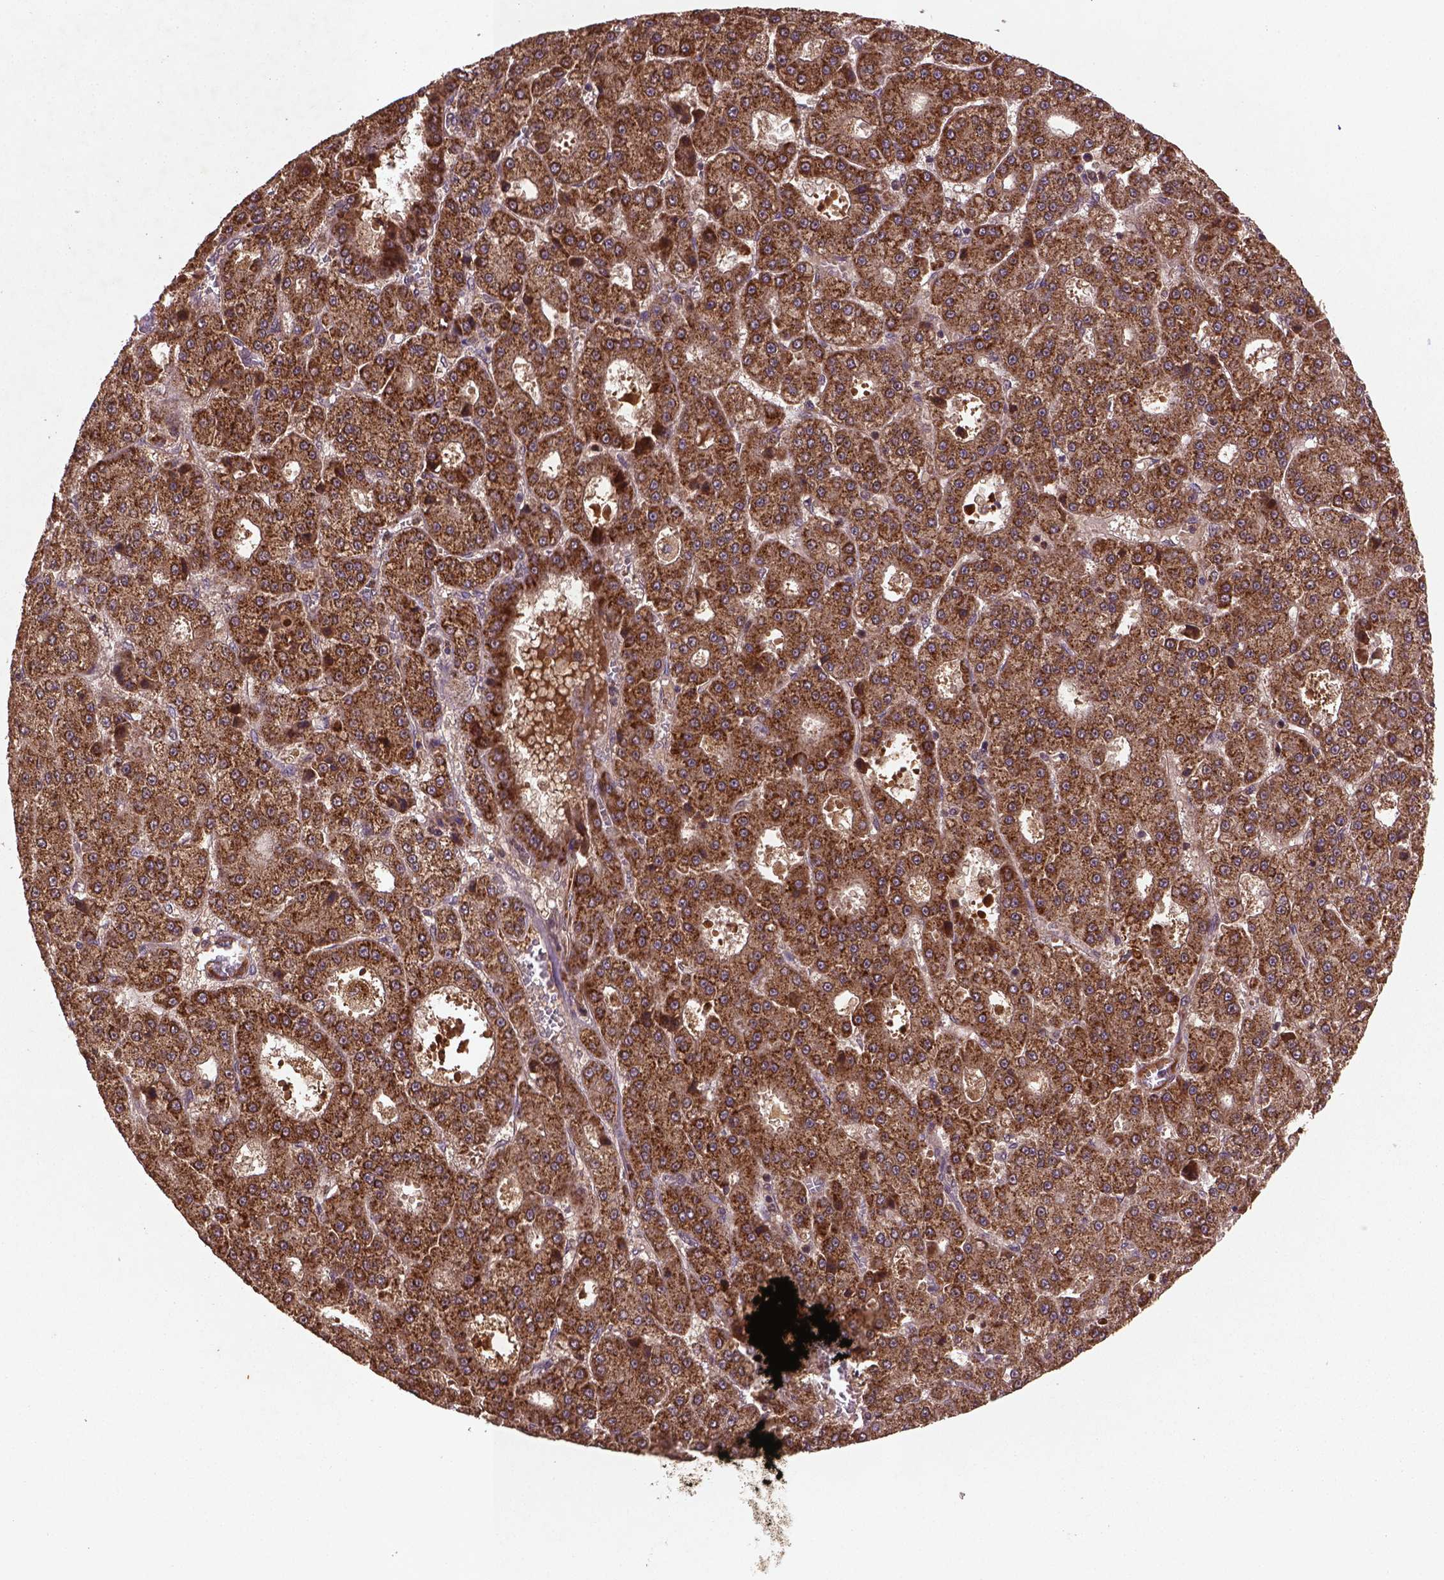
{"staining": {"intensity": "strong", "quantity": ">75%", "location": "cytoplasmic/membranous"}, "tissue": "liver cancer", "cell_type": "Tumor cells", "image_type": "cancer", "snomed": [{"axis": "morphology", "description": "Carcinoma, Hepatocellular, NOS"}, {"axis": "topography", "description": "Liver"}], "caption": "IHC micrograph of human hepatocellular carcinoma (liver) stained for a protein (brown), which displays high levels of strong cytoplasmic/membranous positivity in approximately >75% of tumor cells.", "gene": "NIPAL2", "patient": {"sex": "male", "age": 70}}